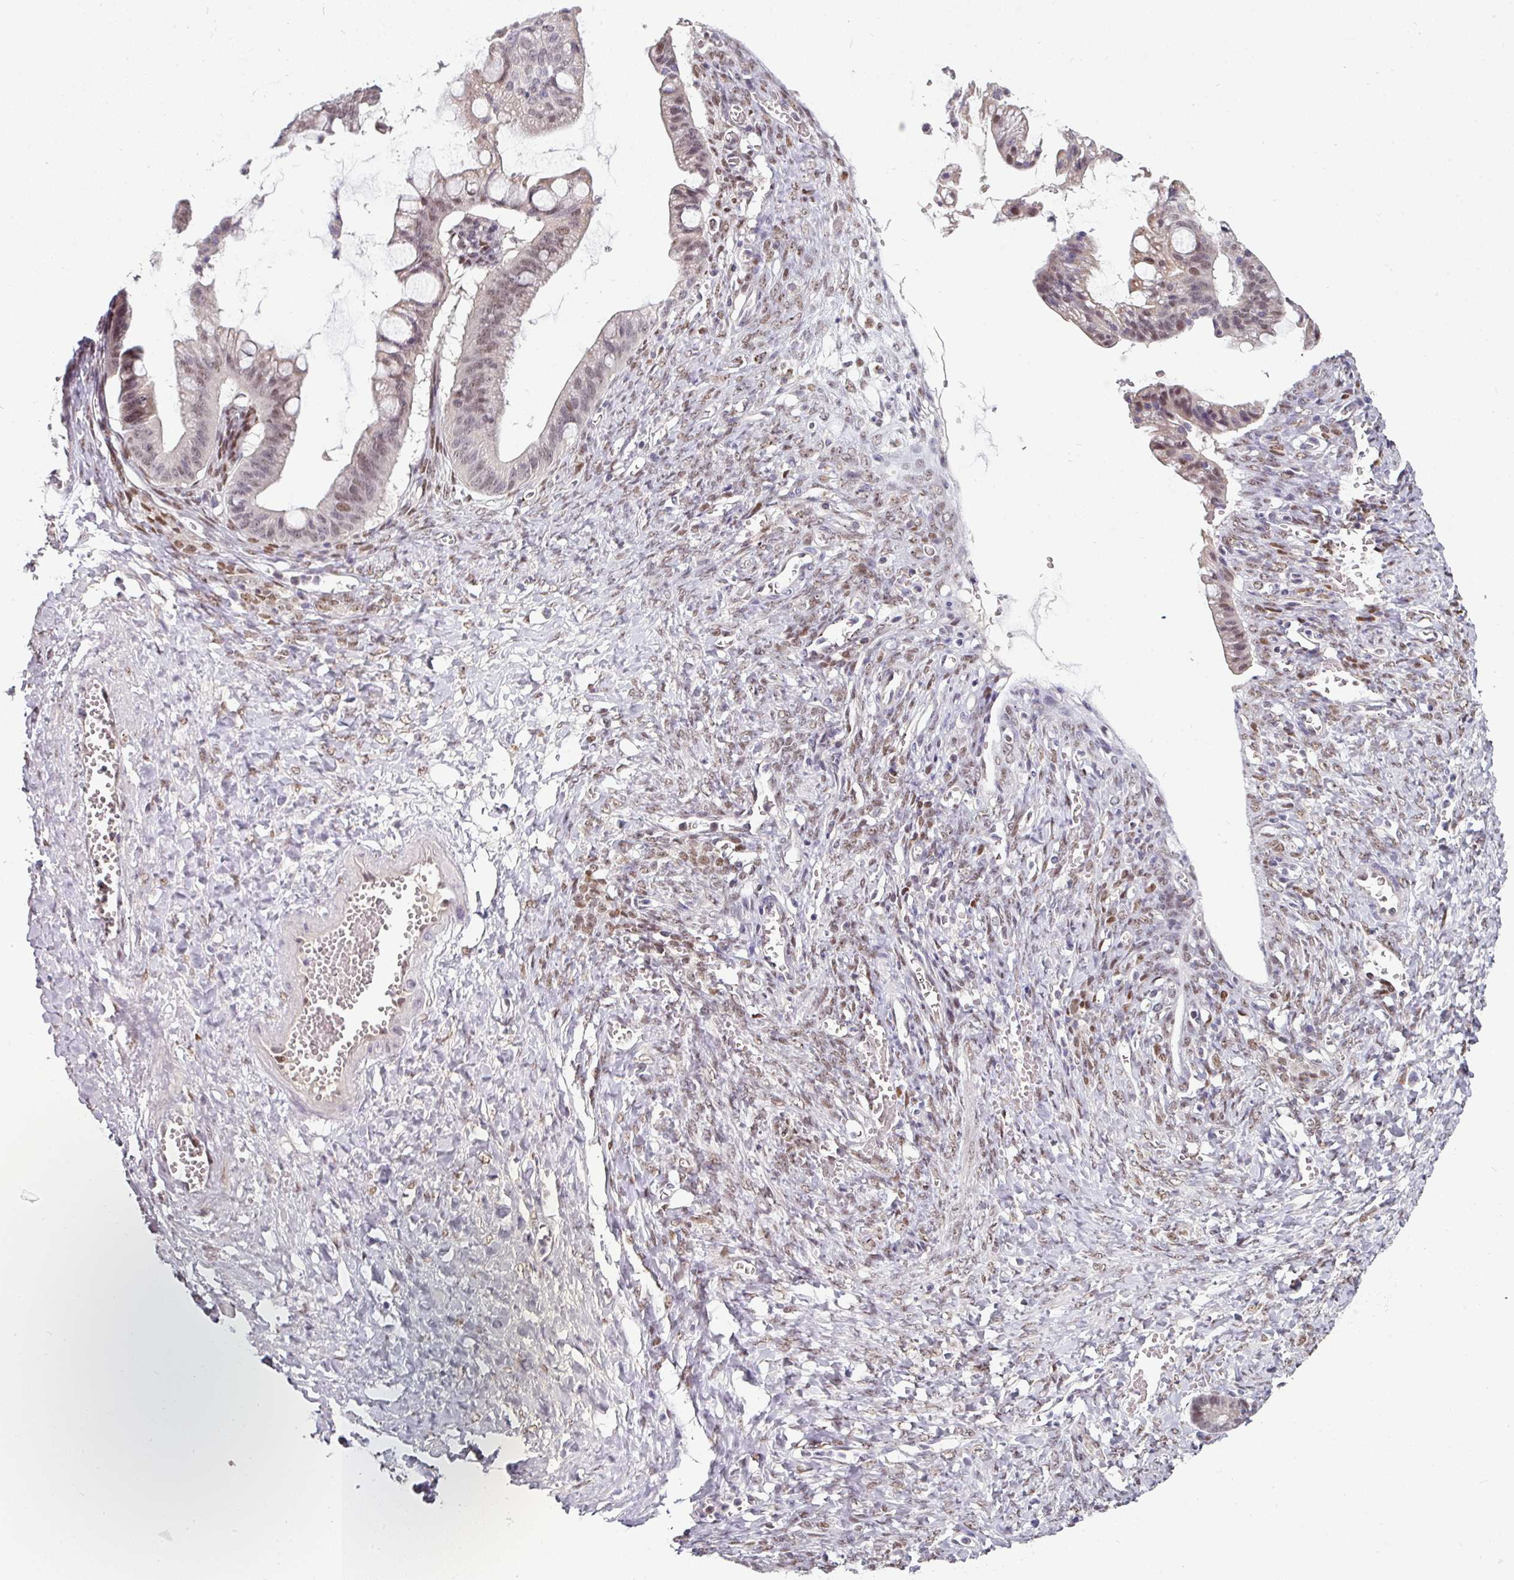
{"staining": {"intensity": "weak", "quantity": "25%-75%", "location": "nuclear"}, "tissue": "ovarian cancer", "cell_type": "Tumor cells", "image_type": "cancer", "snomed": [{"axis": "morphology", "description": "Cystadenocarcinoma, mucinous, NOS"}, {"axis": "topography", "description": "Ovary"}], "caption": "Weak nuclear protein expression is appreciated in about 25%-75% of tumor cells in ovarian mucinous cystadenocarcinoma.", "gene": "SWSAP1", "patient": {"sex": "female", "age": 73}}